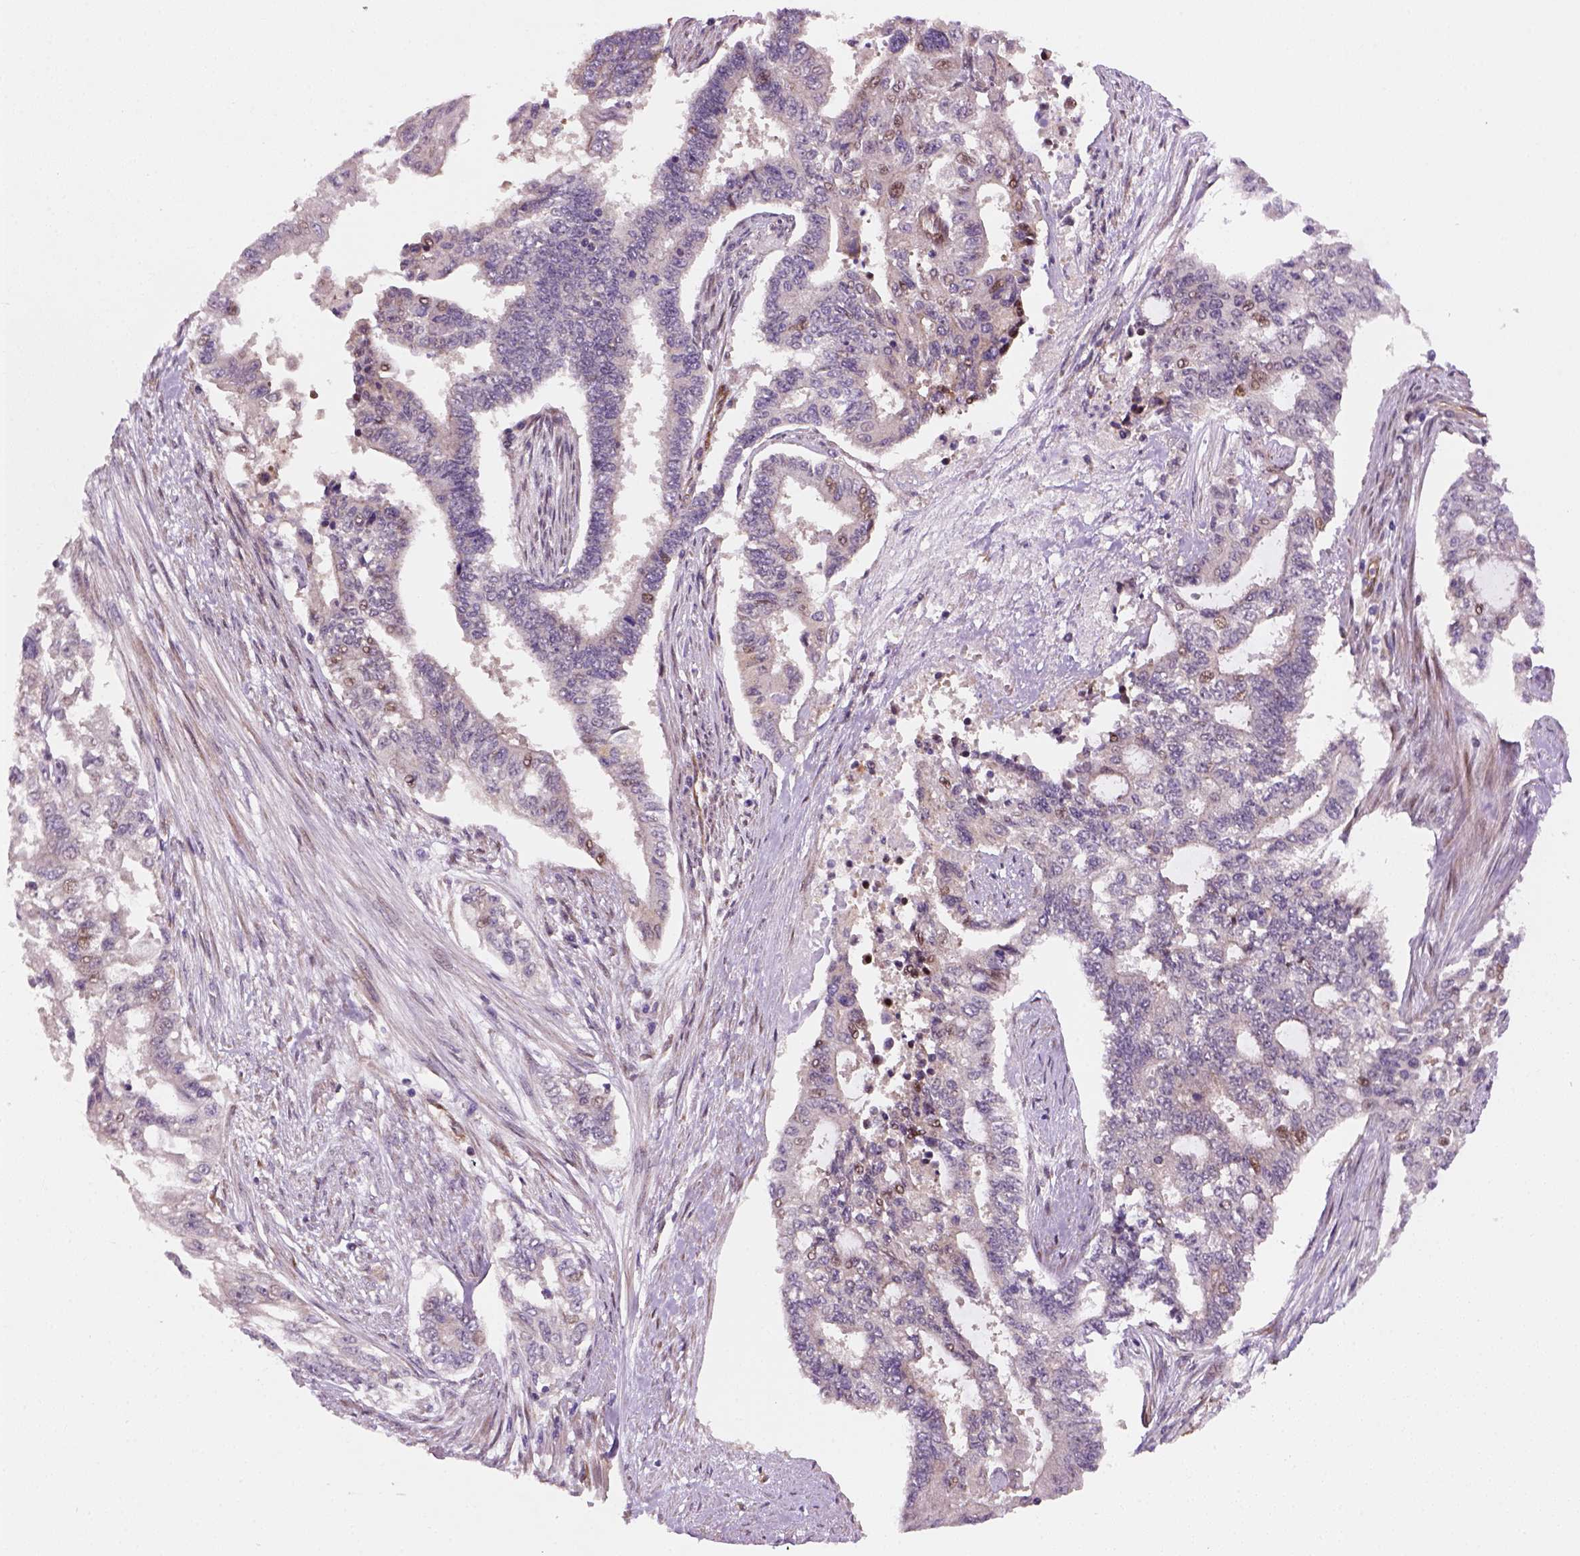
{"staining": {"intensity": "negative", "quantity": "none", "location": "none"}, "tissue": "endometrial cancer", "cell_type": "Tumor cells", "image_type": "cancer", "snomed": [{"axis": "morphology", "description": "Adenocarcinoma, NOS"}, {"axis": "topography", "description": "Uterus"}], "caption": "Protein analysis of endometrial adenocarcinoma reveals no significant expression in tumor cells.", "gene": "VSTM5", "patient": {"sex": "female", "age": 59}}